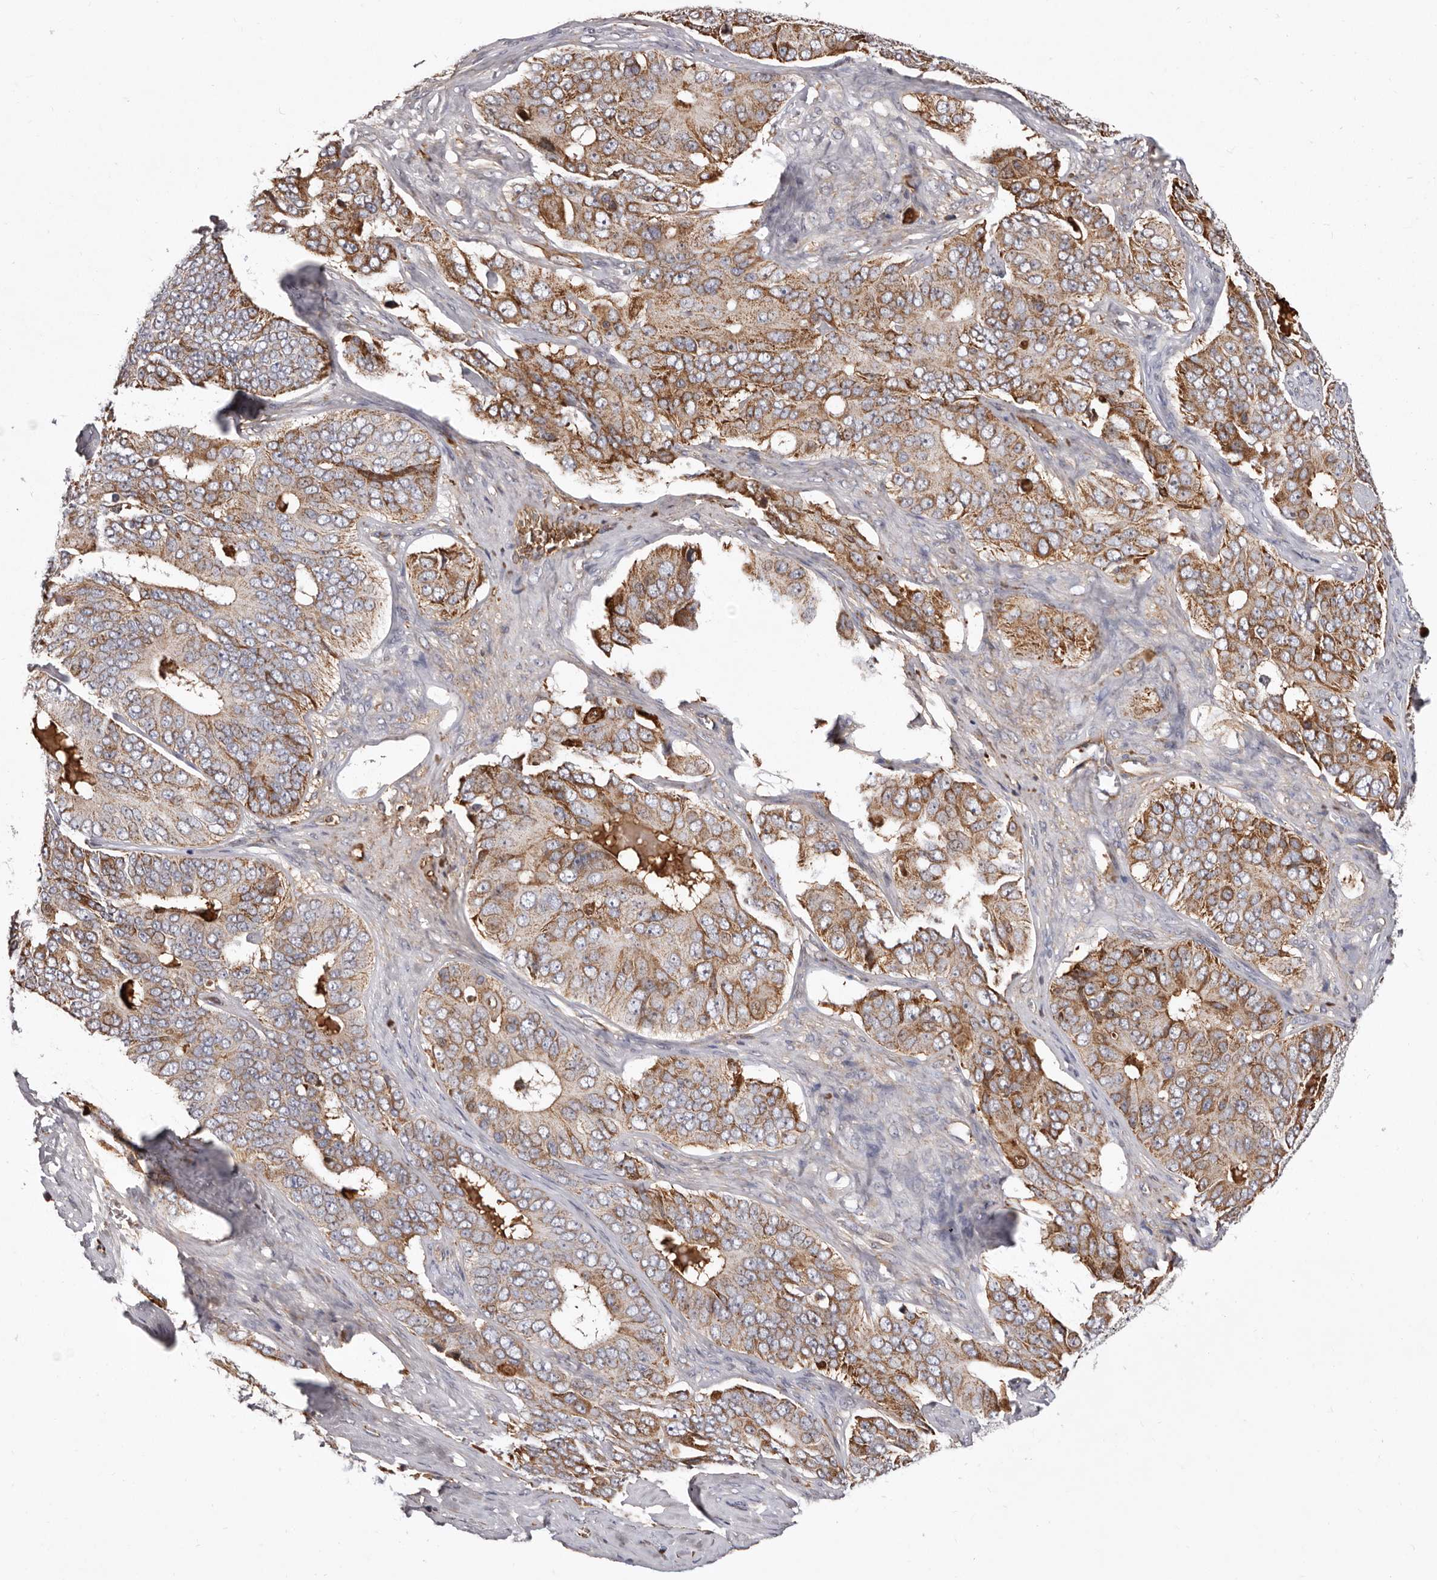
{"staining": {"intensity": "moderate", "quantity": ">75%", "location": "cytoplasmic/membranous"}, "tissue": "ovarian cancer", "cell_type": "Tumor cells", "image_type": "cancer", "snomed": [{"axis": "morphology", "description": "Carcinoma, endometroid"}, {"axis": "topography", "description": "Ovary"}], "caption": "Ovarian cancer (endometroid carcinoma) stained with DAB immunohistochemistry (IHC) reveals medium levels of moderate cytoplasmic/membranous staining in approximately >75% of tumor cells.", "gene": "NUBPL", "patient": {"sex": "female", "age": 51}}